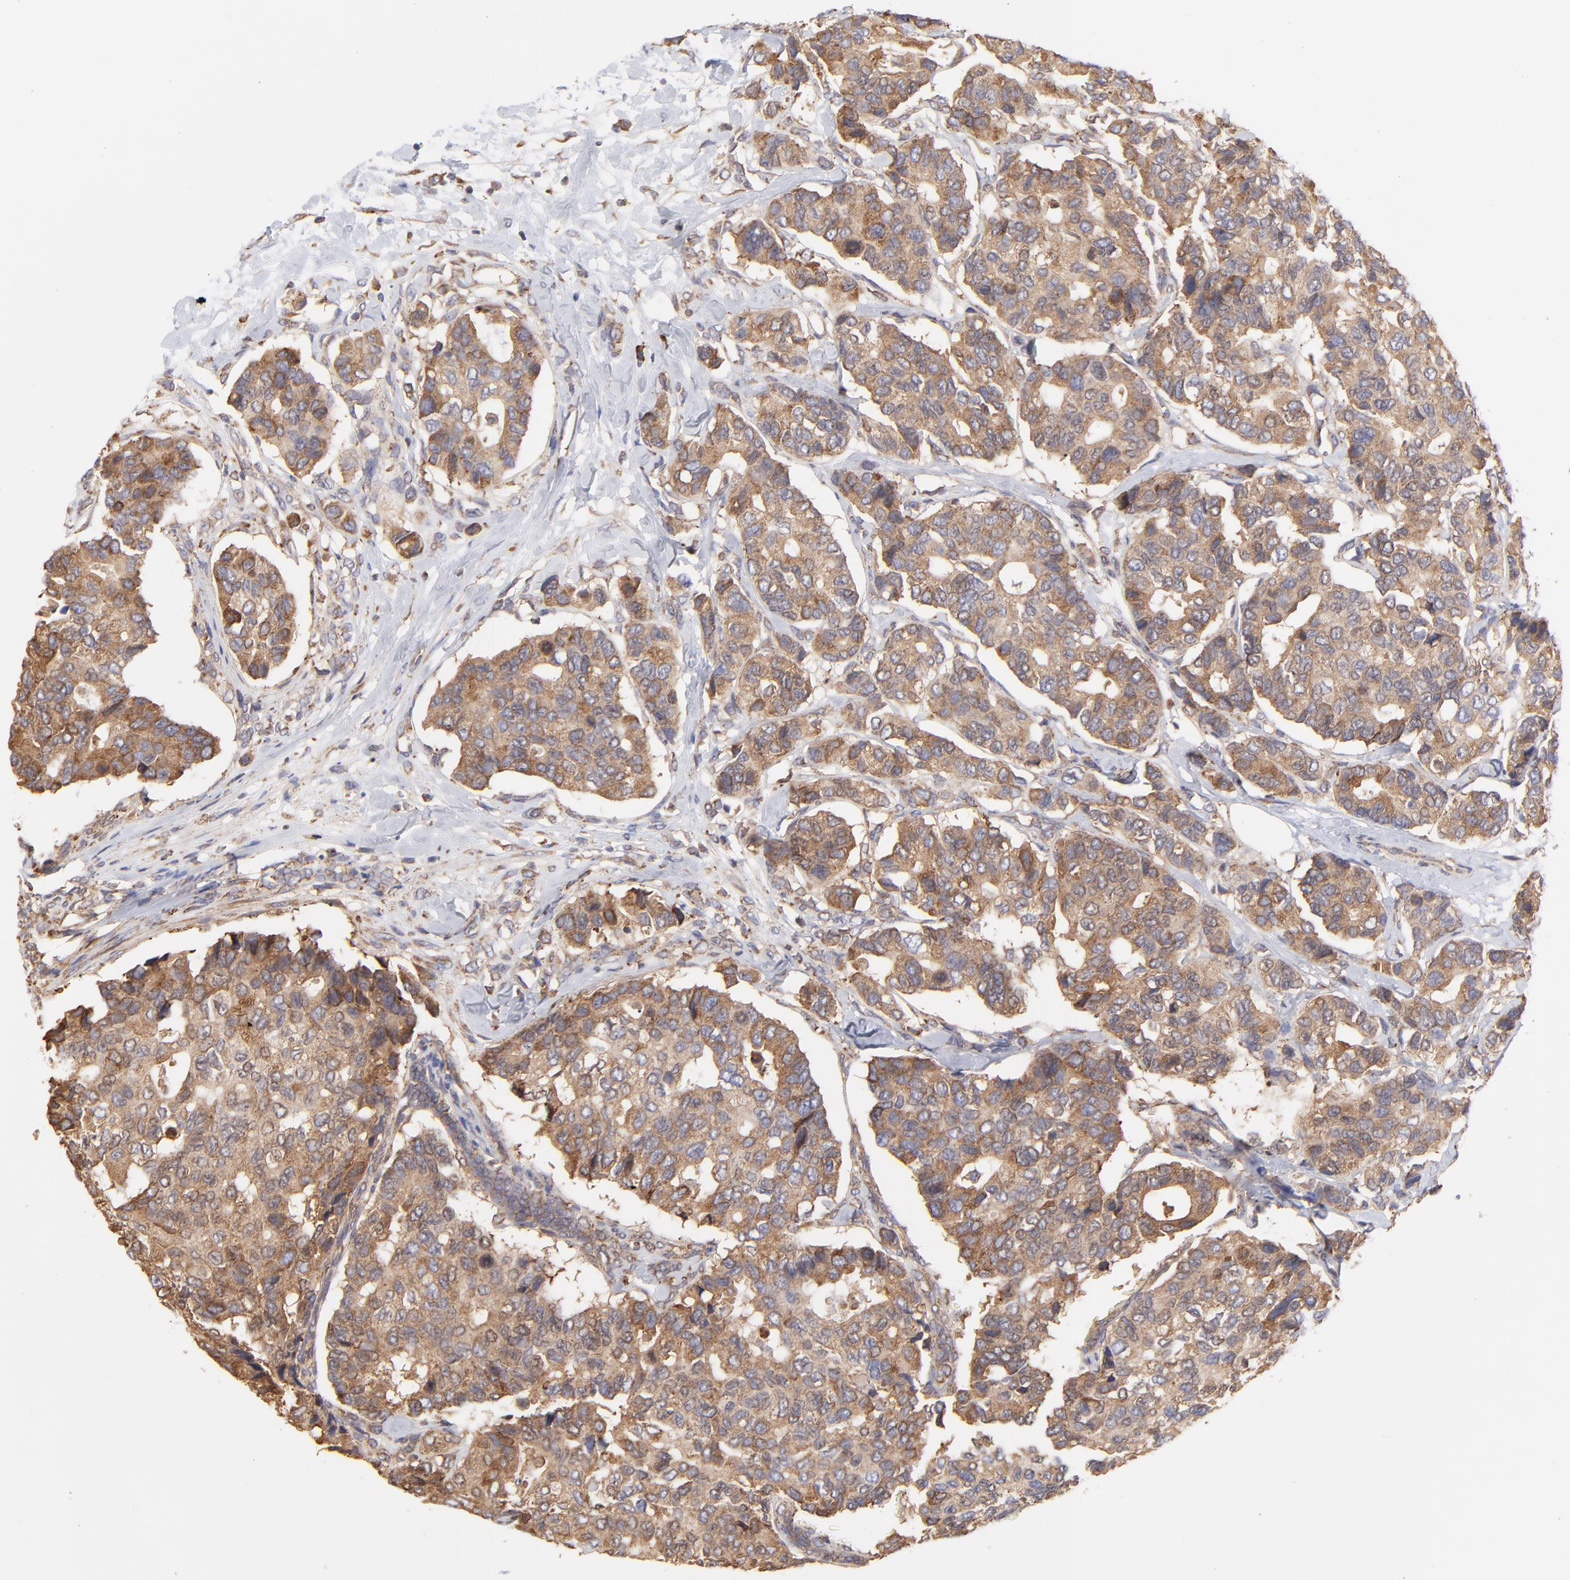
{"staining": {"intensity": "strong", "quantity": ">75%", "location": "cytoplasmic/membranous"}, "tissue": "breast cancer", "cell_type": "Tumor cells", "image_type": "cancer", "snomed": [{"axis": "morphology", "description": "Duct carcinoma"}, {"axis": "topography", "description": "Breast"}], "caption": "A histopathology image showing strong cytoplasmic/membranous expression in about >75% of tumor cells in breast infiltrating ductal carcinoma, as visualized by brown immunohistochemical staining.", "gene": "PFKM", "patient": {"sex": "female", "age": 69}}